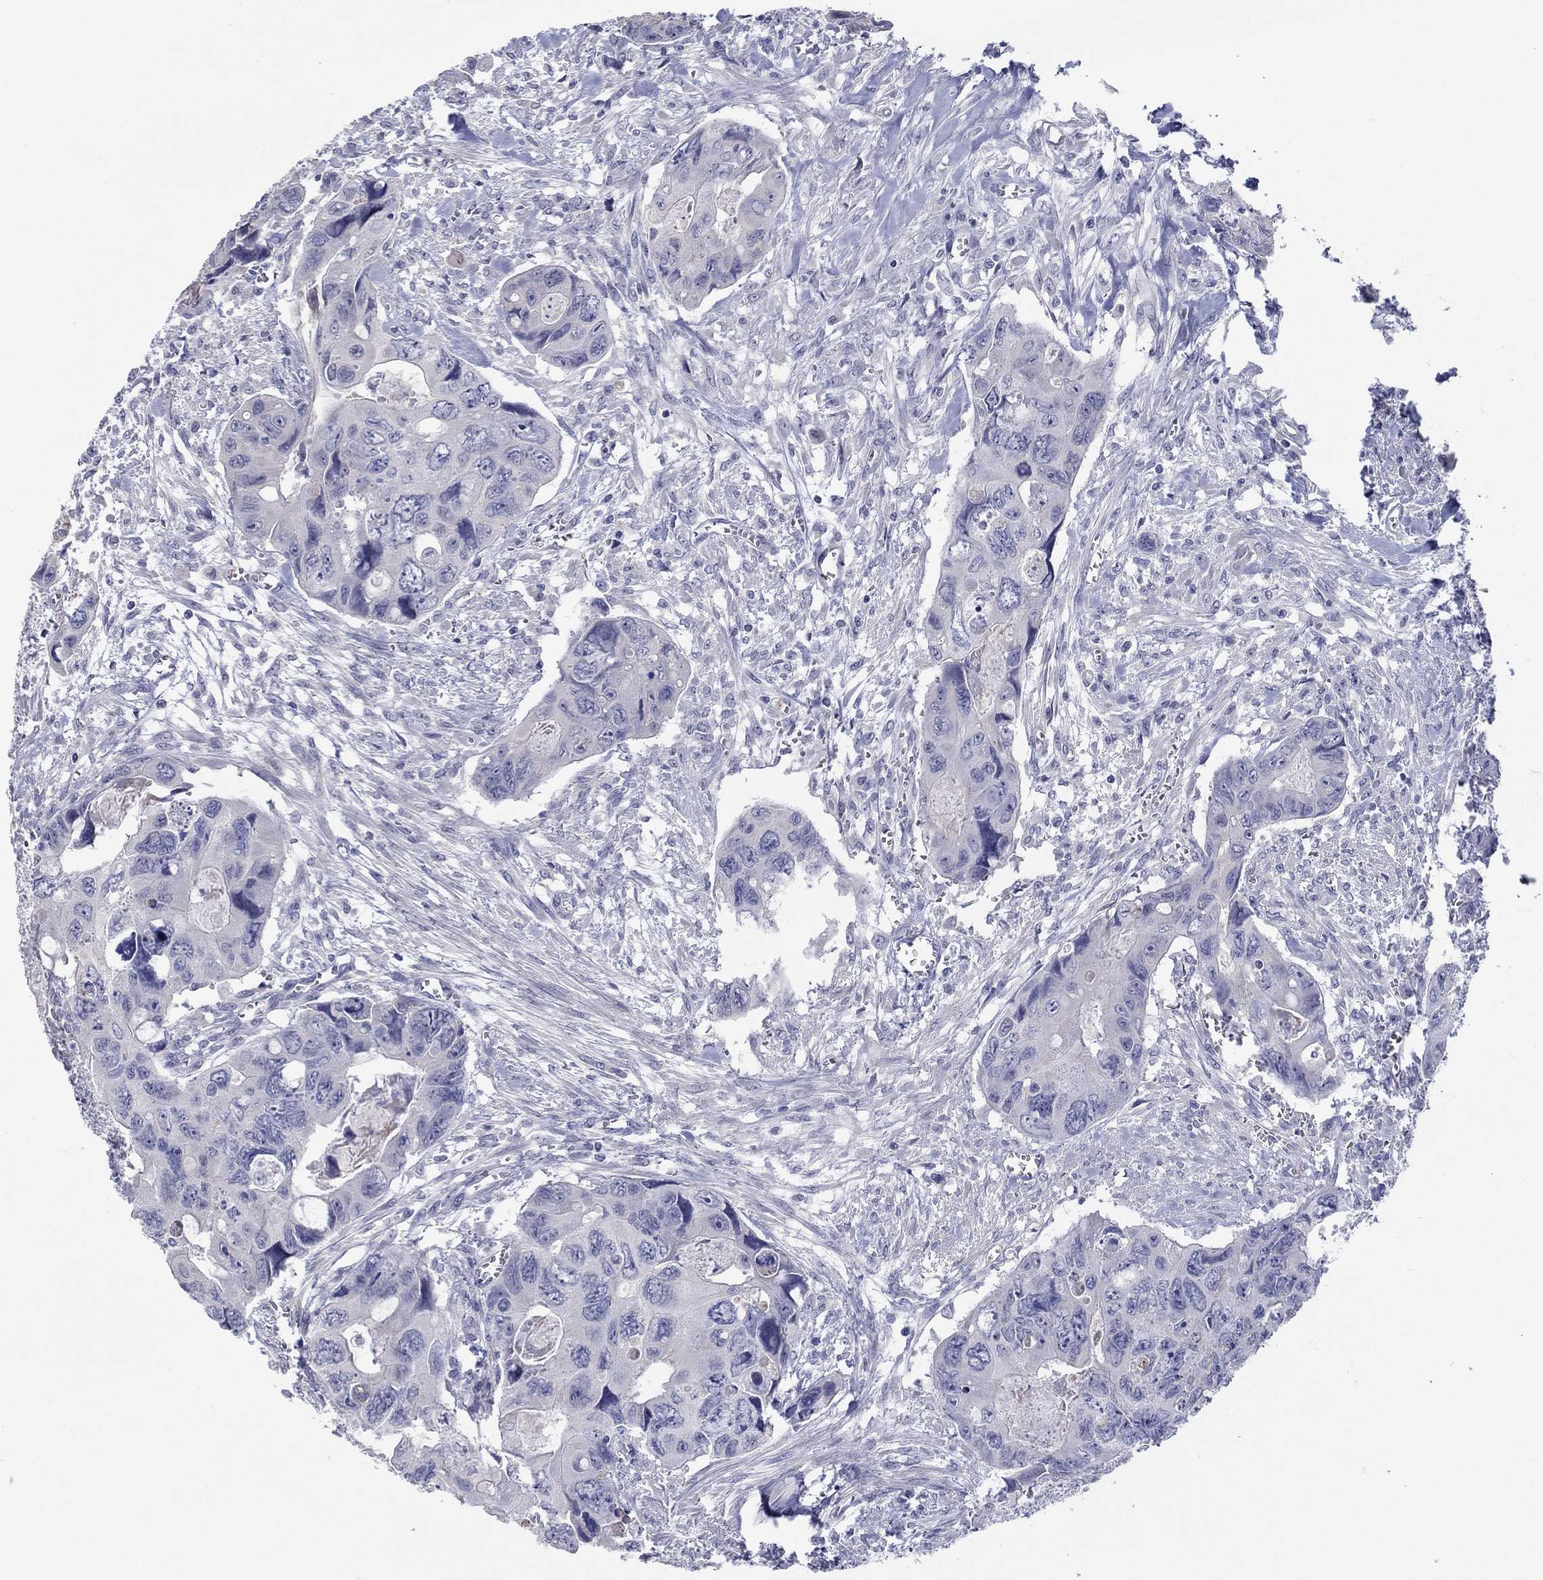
{"staining": {"intensity": "negative", "quantity": "none", "location": "none"}, "tissue": "colorectal cancer", "cell_type": "Tumor cells", "image_type": "cancer", "snomed": [{"axis": "morphology", "description": "Adenocarcinoma, NOS"}, {"axis": "topography", "description": "Rectum"}], "caption": "Tumor cells show no significant protein positivity in colorectal cancer.", "gene": "LRRC4C", "patient": {"sex": "male", "age": 62}}